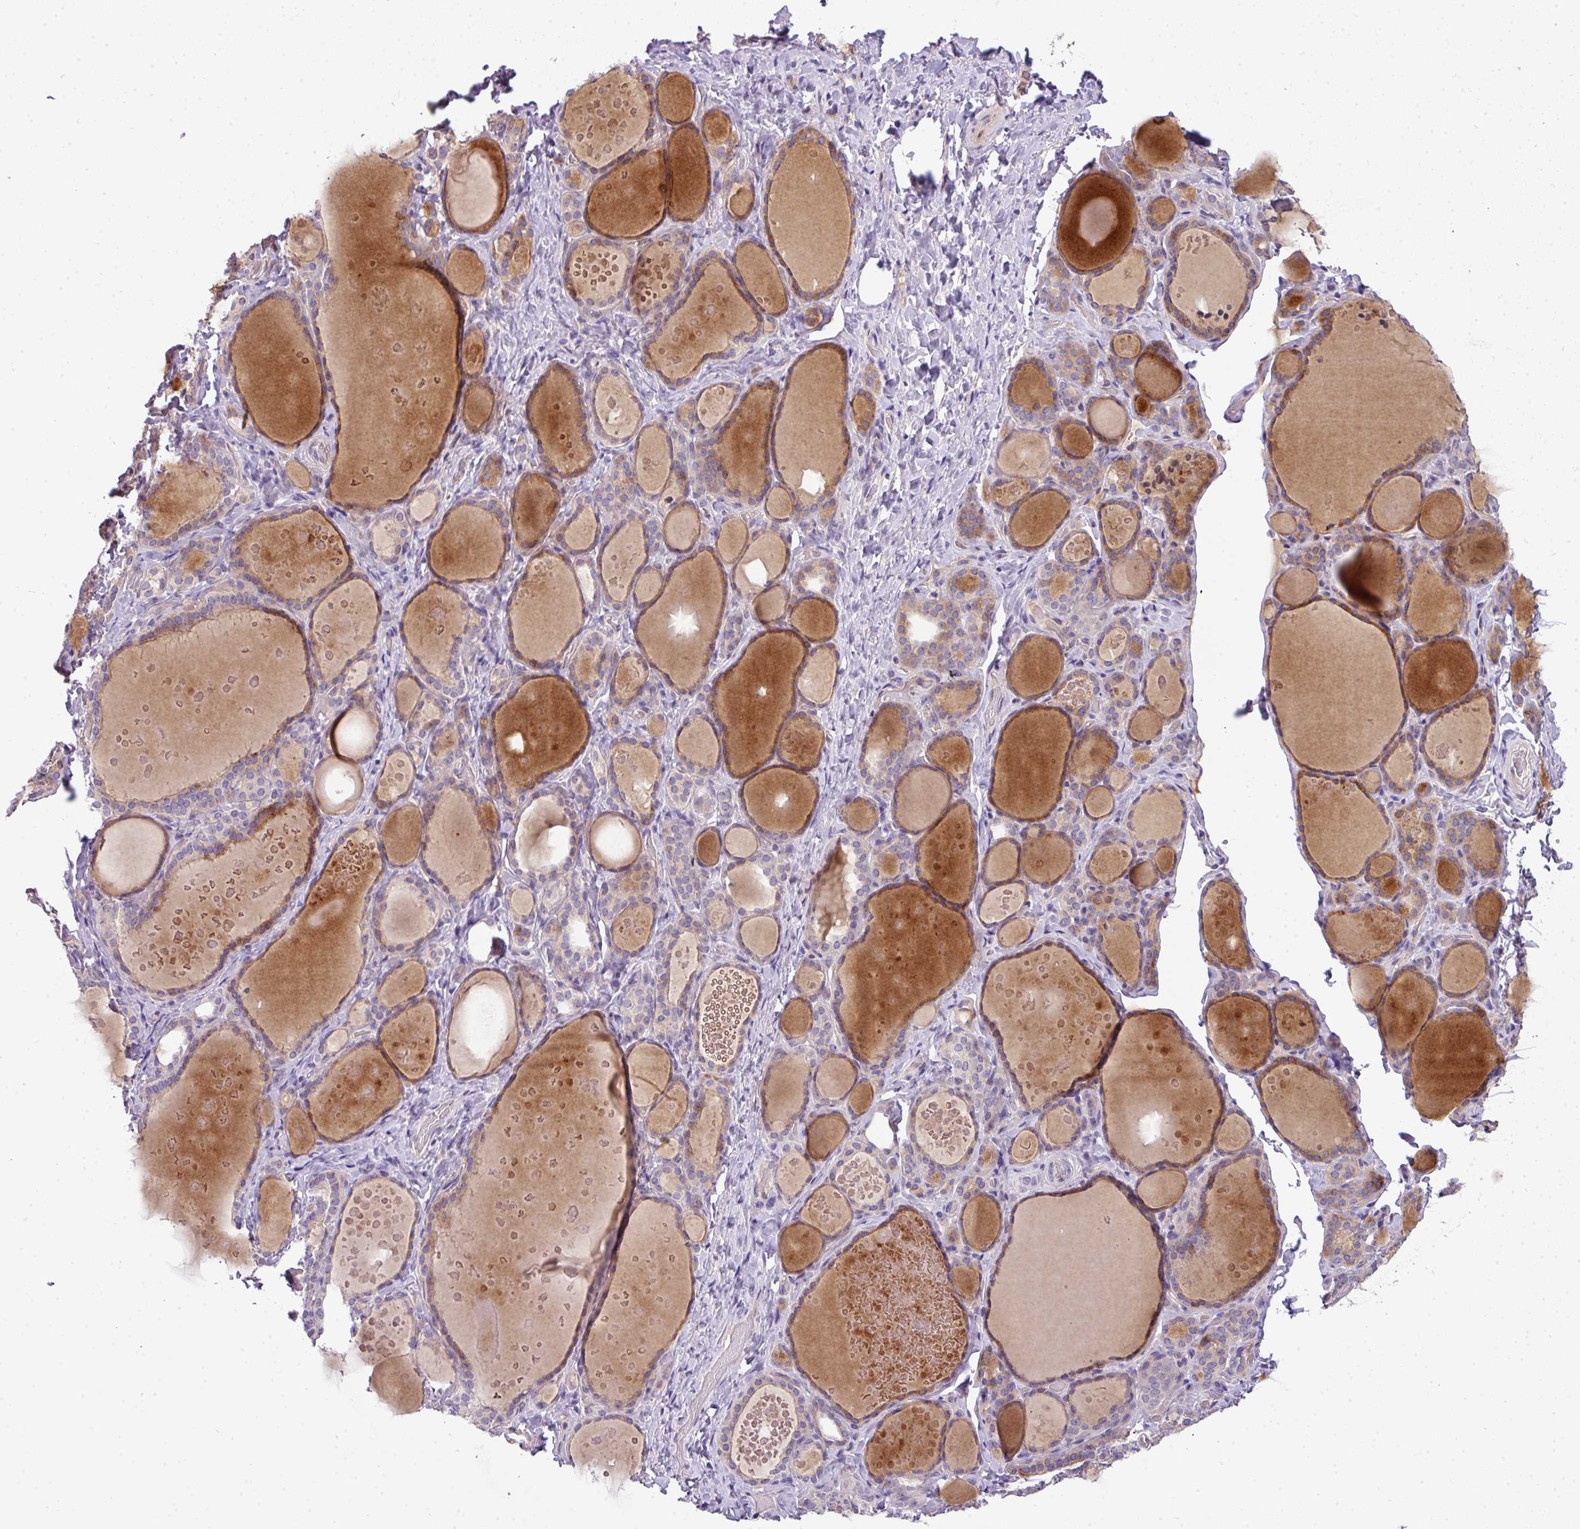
{"staining": {"intensity": "moderate", "quantity": "25%-75%", "location": "cytoplasmic/membranous"}, "tissue": "thyroid gland", "cell_type": "Glandular cells", "image_type": "normal", "snomed": [{"axis": "morphology", "description": "Normal tissue, NOS"}, {"axis": "topography", "description": "Thyroid gland"}], "caption": "Protein staining of normal thyroid gland exhibits moderate cytoplasmic/membranous expression in about 25%-75% of glandular cells. Nuclei are stained in blue.", "gene": "PIK3R5", "patient": {"sex": "female", "age": 46}}